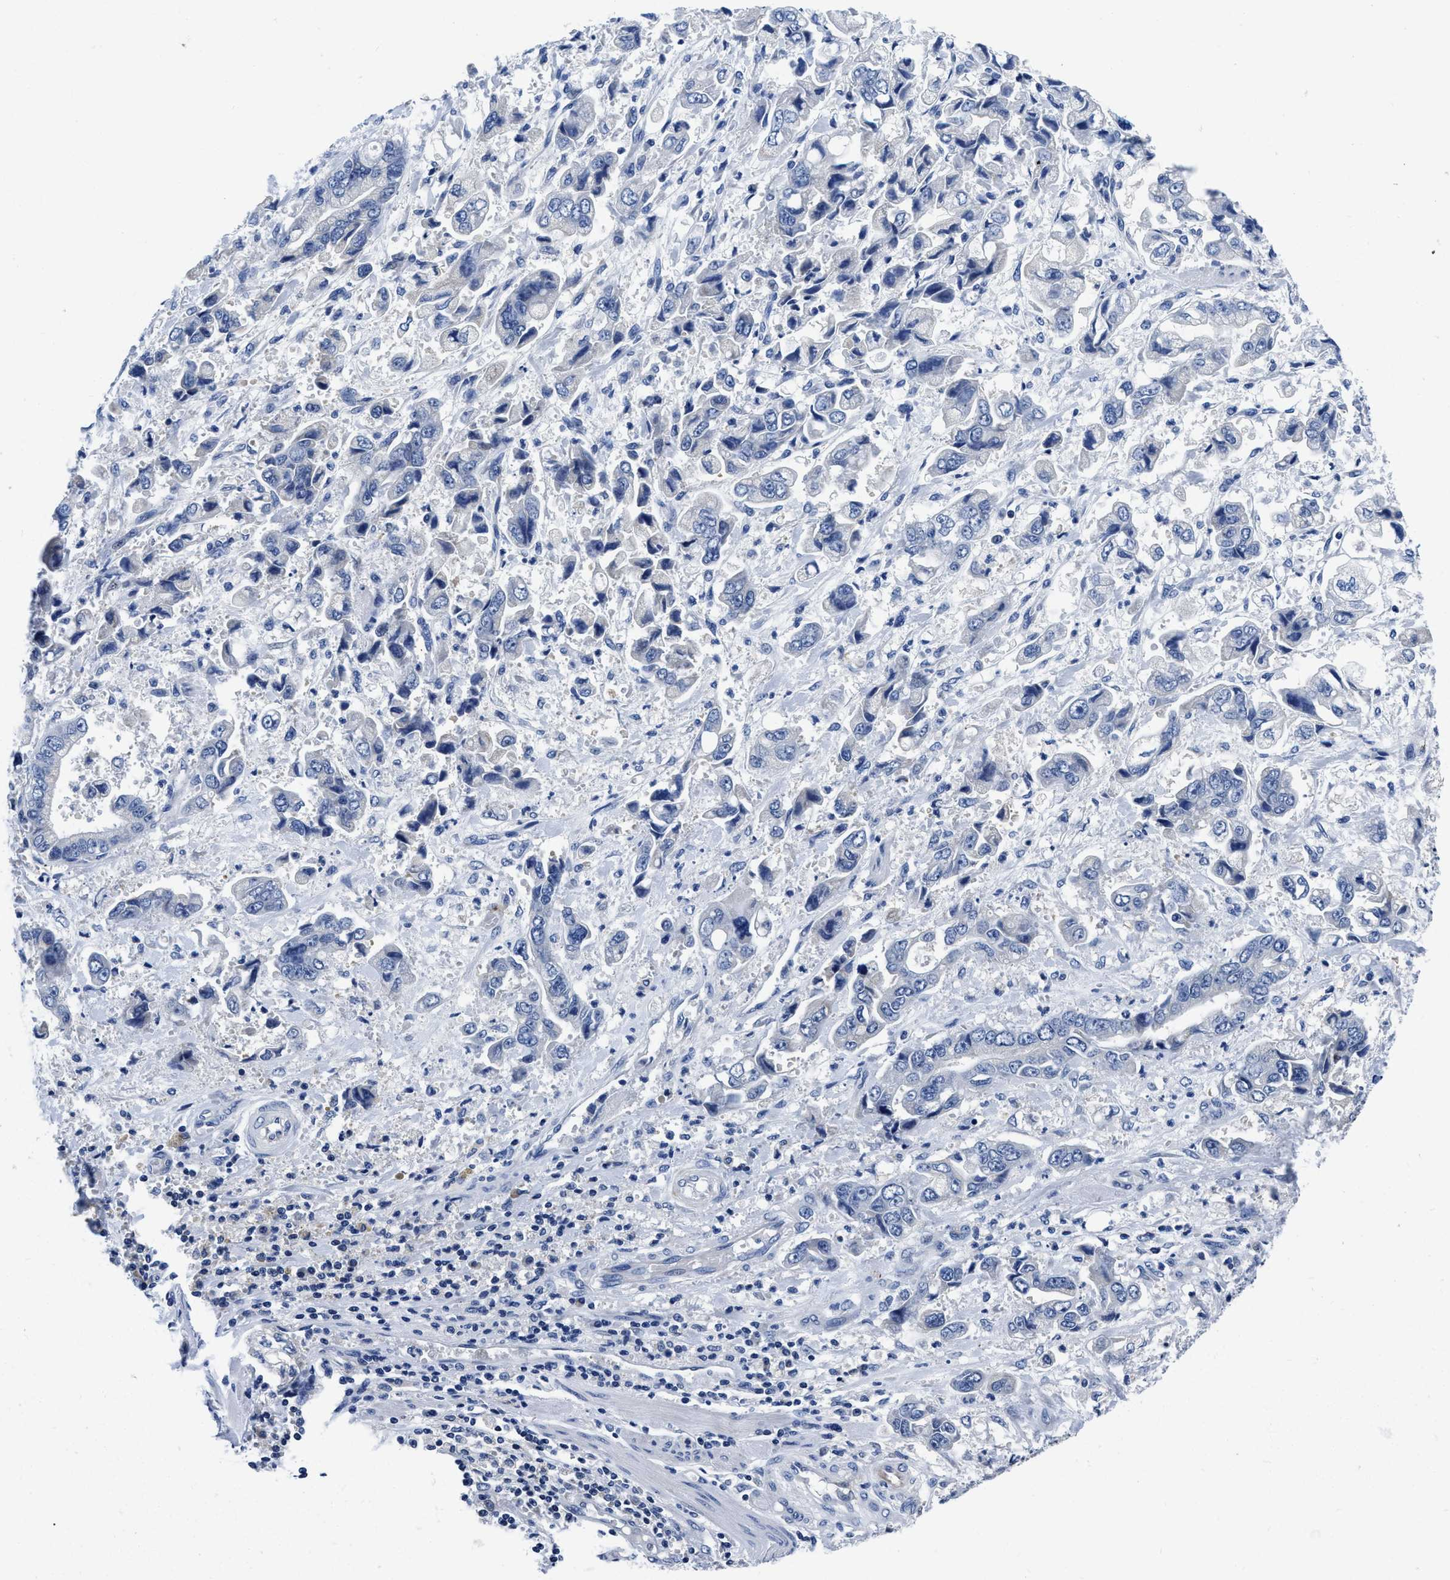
{"staining": {"intensity": "negative", "quantity": "none", "location": "none"}, "tissue": "stomach cancer", "cell_type": "Tumor cells", "image_type": "cancer", "snomed": [{"axis": "morphology", "description": "Normal tissue, NOS"}, {"axis": "morphology", "description": "Adenocarcinoma, NOS"}, {"axis": "topography", "description": "Stomach"}], "caption": "An immunohistochemistry micrograph of stomach adenocarcinoma is shown. There is no staining in tumor cells of stomach adenocarcinoma.", "gene": "SLC35F1", "patient": {"sex": "male", "age": 62}}